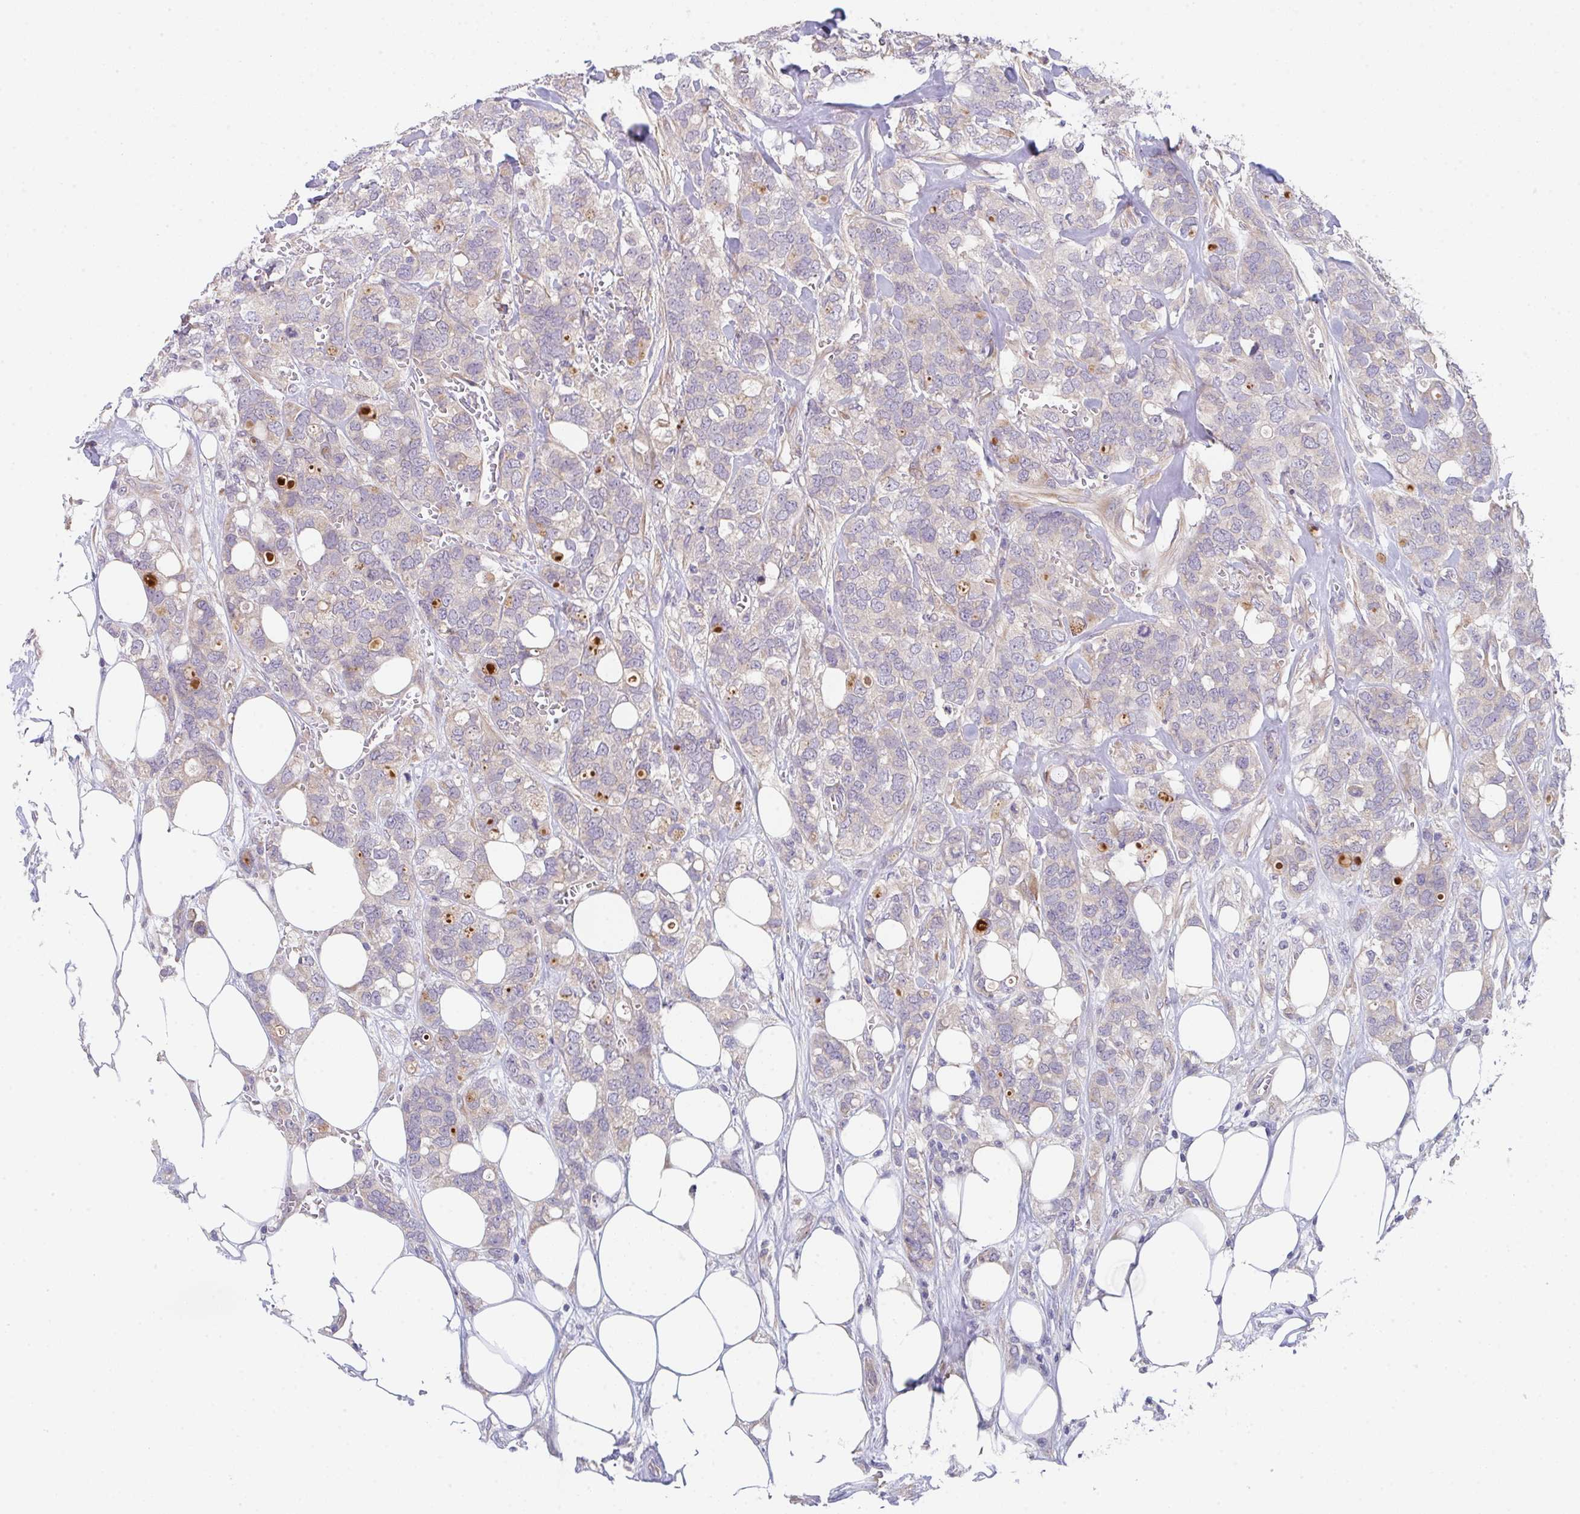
{"staining": {"intensity": "negative", "quantity": "none", "location": "none"}, "tissue": "breast cancer", "cell_type": "Tumor cells", "image_type": "cancer", "snomed": [{"axis": "morphology", "description": "Lobular carcinoma"}, {"axis": "topography", "description": "Breast"}], "caption": "The photomicrograph shows no staining of tumor cells in lobular carcinoma (breast). The staining was performed using DAB to visualize the protein expression in brown, while the nuclei were stained in blue with hematoxylin (Magnification: 20x).", "gene": "TSPAN31", "patient": {"sex": "female", "age": 91}}